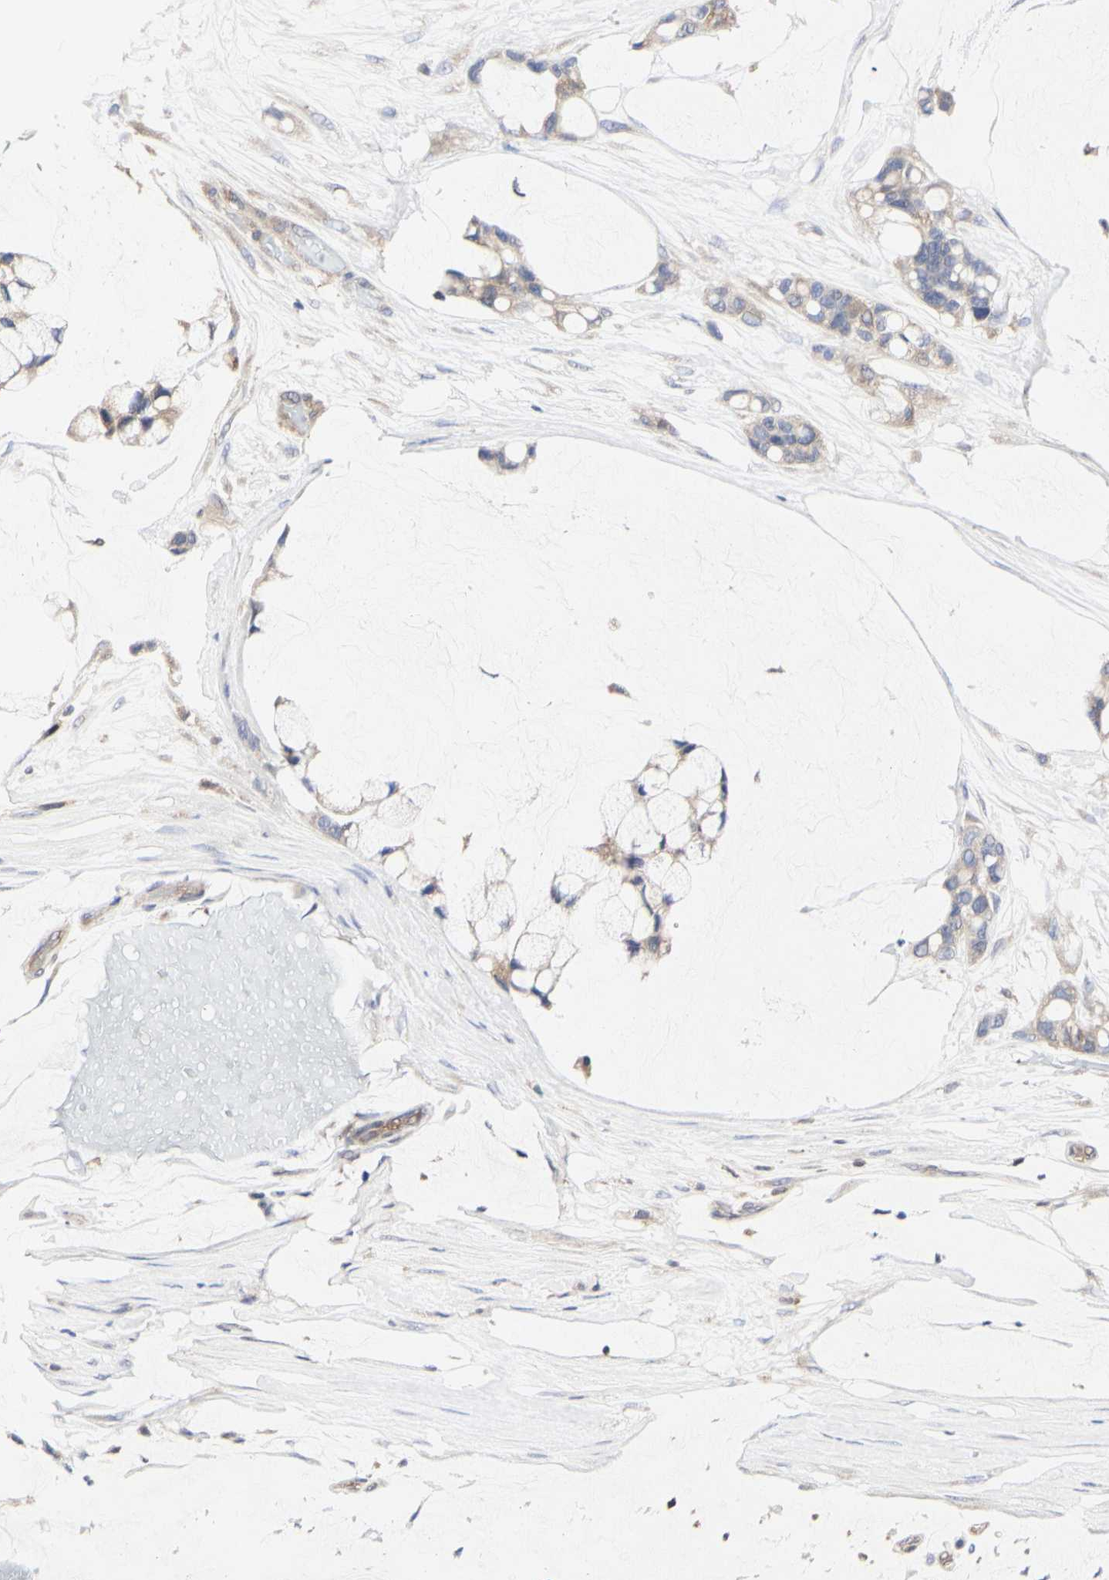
{"staining": {"intensity": "weak", "quantity": ">75%", "location": "cytoplasmic/membranous"}, "tissue": "ovarian cancer", "cell_type": "Tumor cells", "image_type": "cancer", "snomed": [{"axis": "morphology", "description": "Cystadenocarcinoma, mucinous, NOS"}, {"axis": "topography", "description": "Ovary"}], "caption": "IHC photomicrograph of neoplastic tissue: mucinous cystadenocarcinoma (ovarian) stained using IHC shows low levels of weak protein expression localized specifically in the cytoplasmic/membranous of tumor cells, appearing as a cytoplasmic/membranous brown color.", "gene": "C3orf52", "patient": {"sex": "female", "age": 39}}